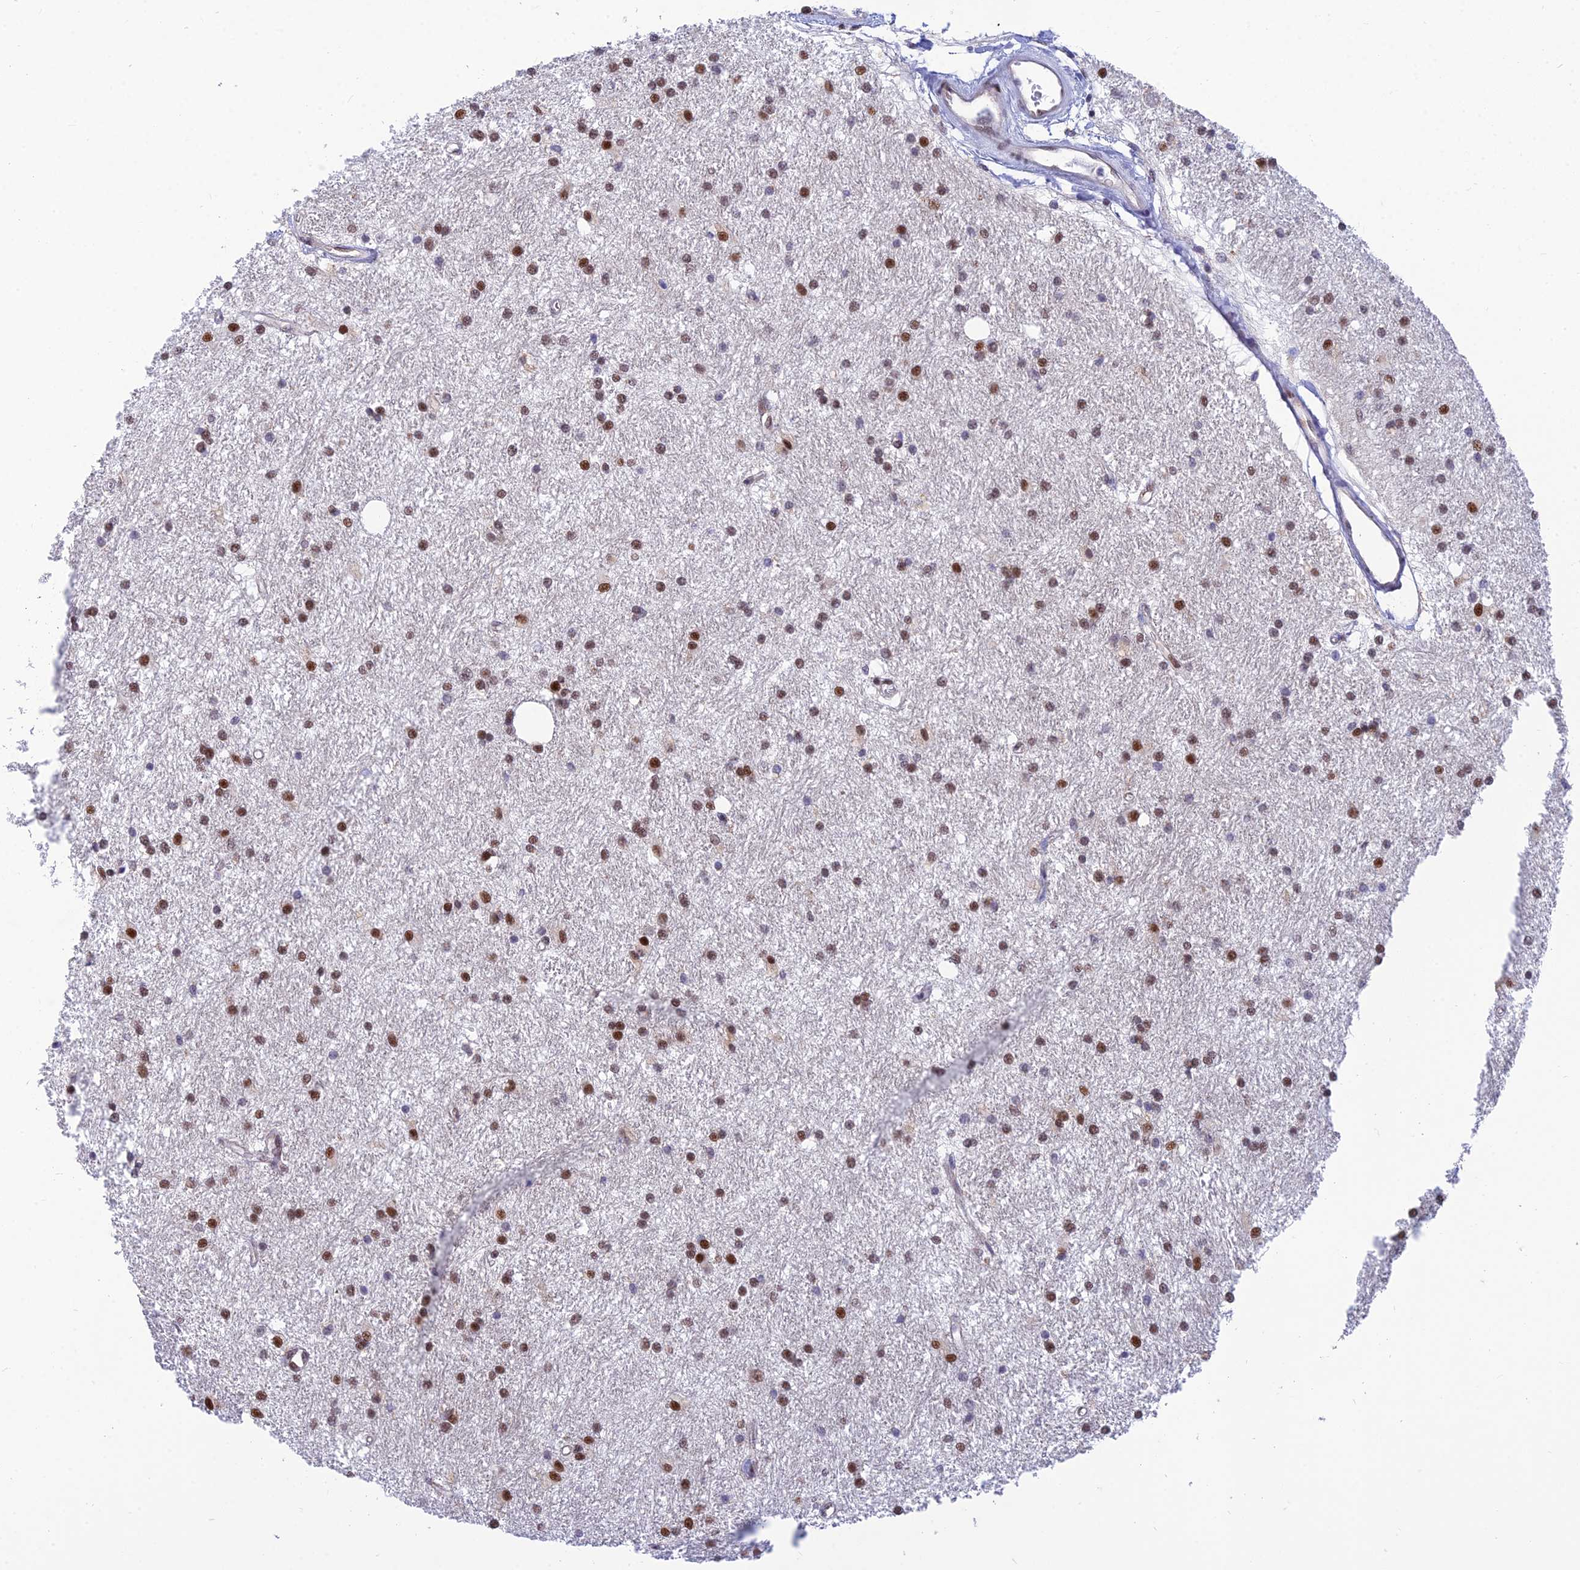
{"staining": {"intensity": "moderate", "quantity": ">75%", "location": "nuclear"}, "tissue": "glioma", "cell_type": "Tumor cells", "image_type": "cancer", "snomed": [{"axis": "morphology", "description": "Glioma, malignant, High grade"}, {"axis": "topography", "description": "Brain"}], "caption": "IHC staining of high-grade glioma (malignant), which shows medium levels of moderate nuclear staining in about >75% of tumor cells indicating moderate nuclear protein staining. The staining was performed using DAB (brown) for protein detection and nuclei were counterstained in hematoxylin (blue).", "gene": "C2orf49", "patient": {"sex": "male", "age": 77}}